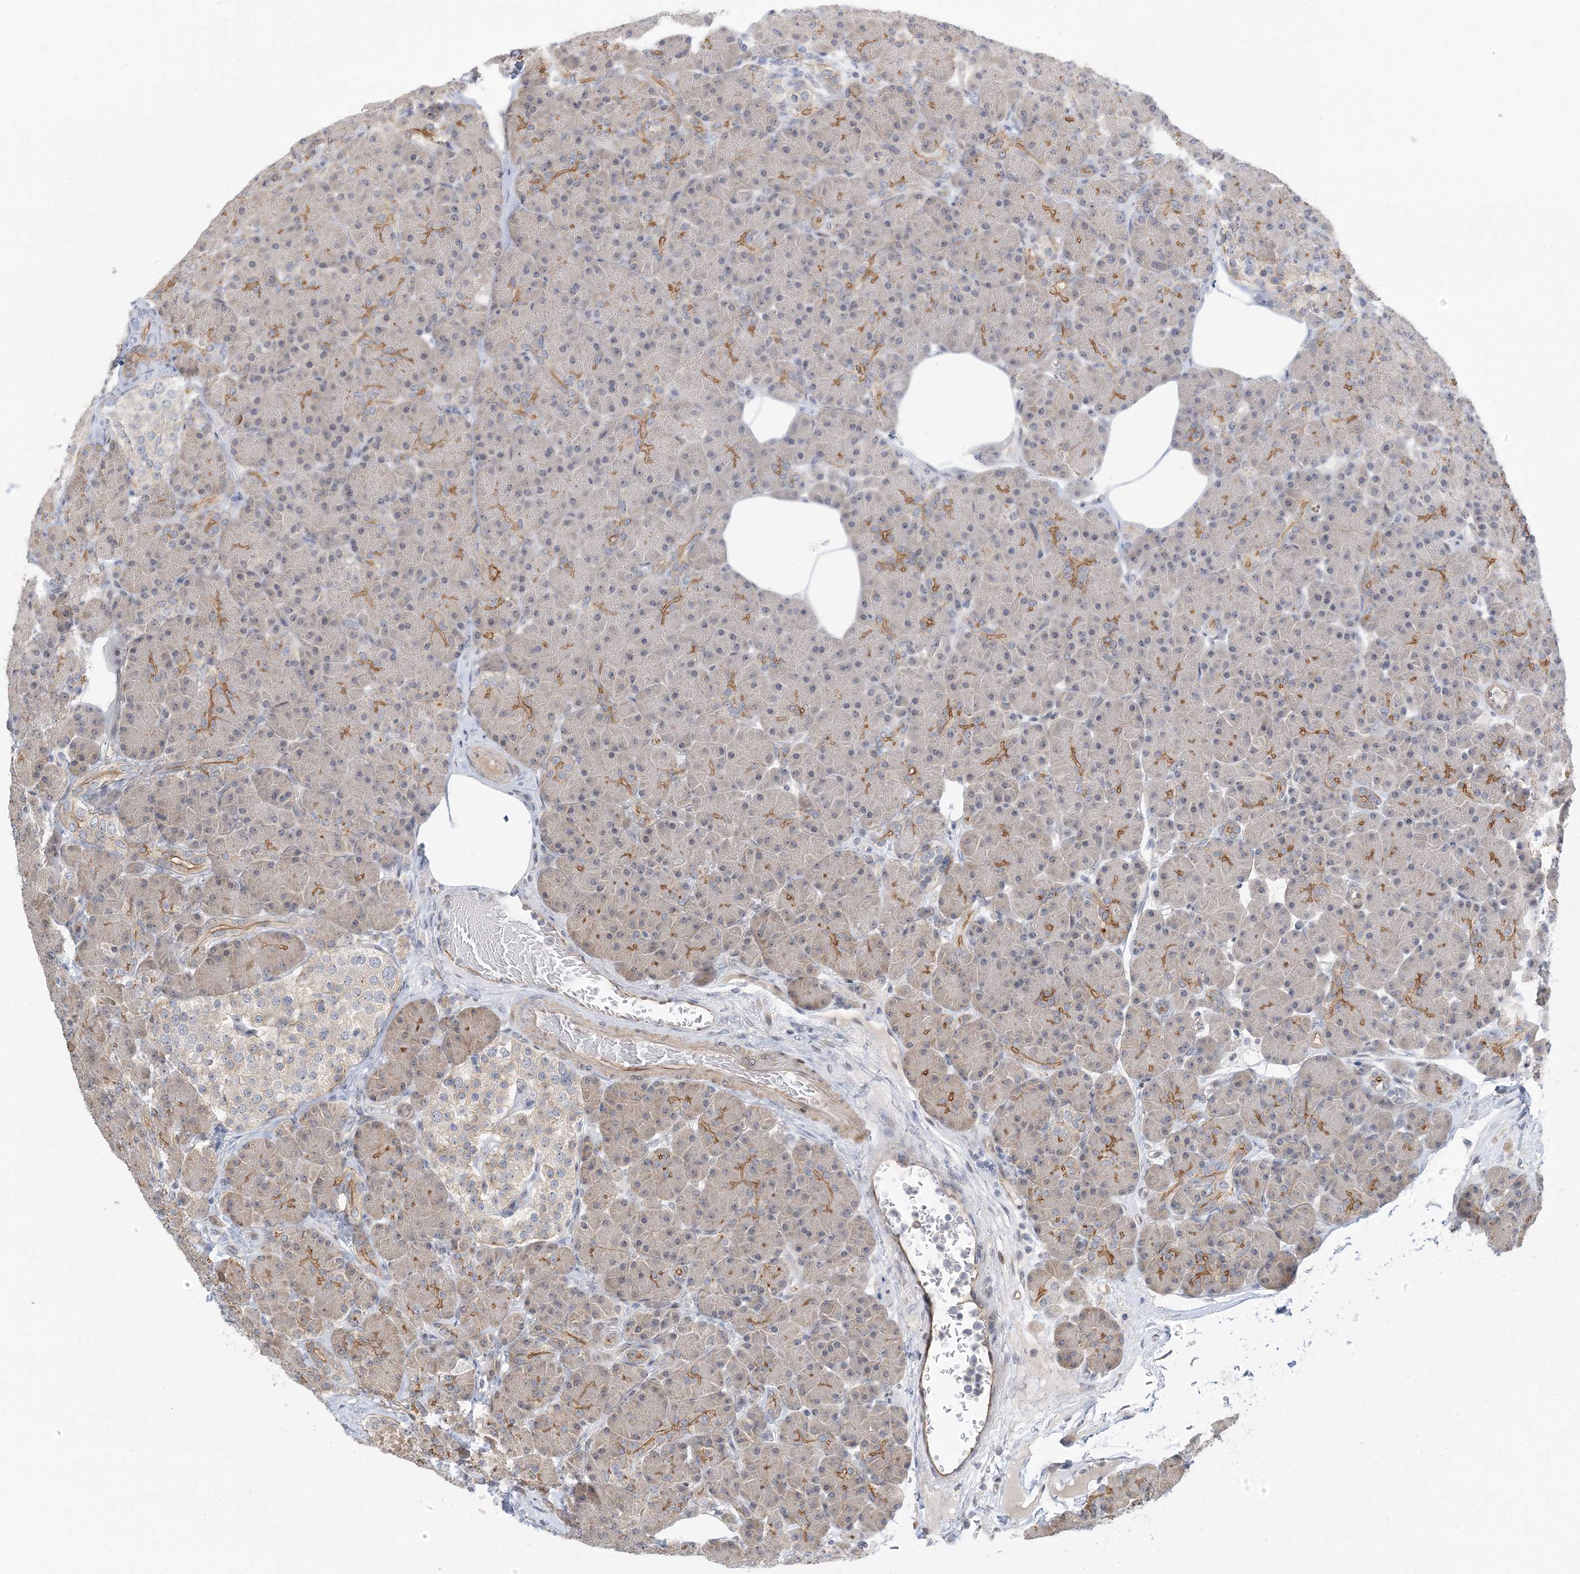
{"staining": {"intensity": "moderate", "quantity": "<25%", "location": "cytoplasmic/membranous"}, "tissue": "pancreas", "cell_type": "Exocrine glandular cells", "image_type": "normal", "snomed": [{"axis": "morphology", "description": "Normal tissue, NOS"}, {"axis": "topography", "description": "Pancreas"}], "caption": "This micrograph shows benign pancreas stained with immunohistochemistry to label a protein in brown. The cytoplasmic/membranous of exocrine glandular cells show moderate positivity for the protein. Nuclei are counter-stained blue.", "gene": "IL36B", "patient": {"sex": "female", "age": 43}}